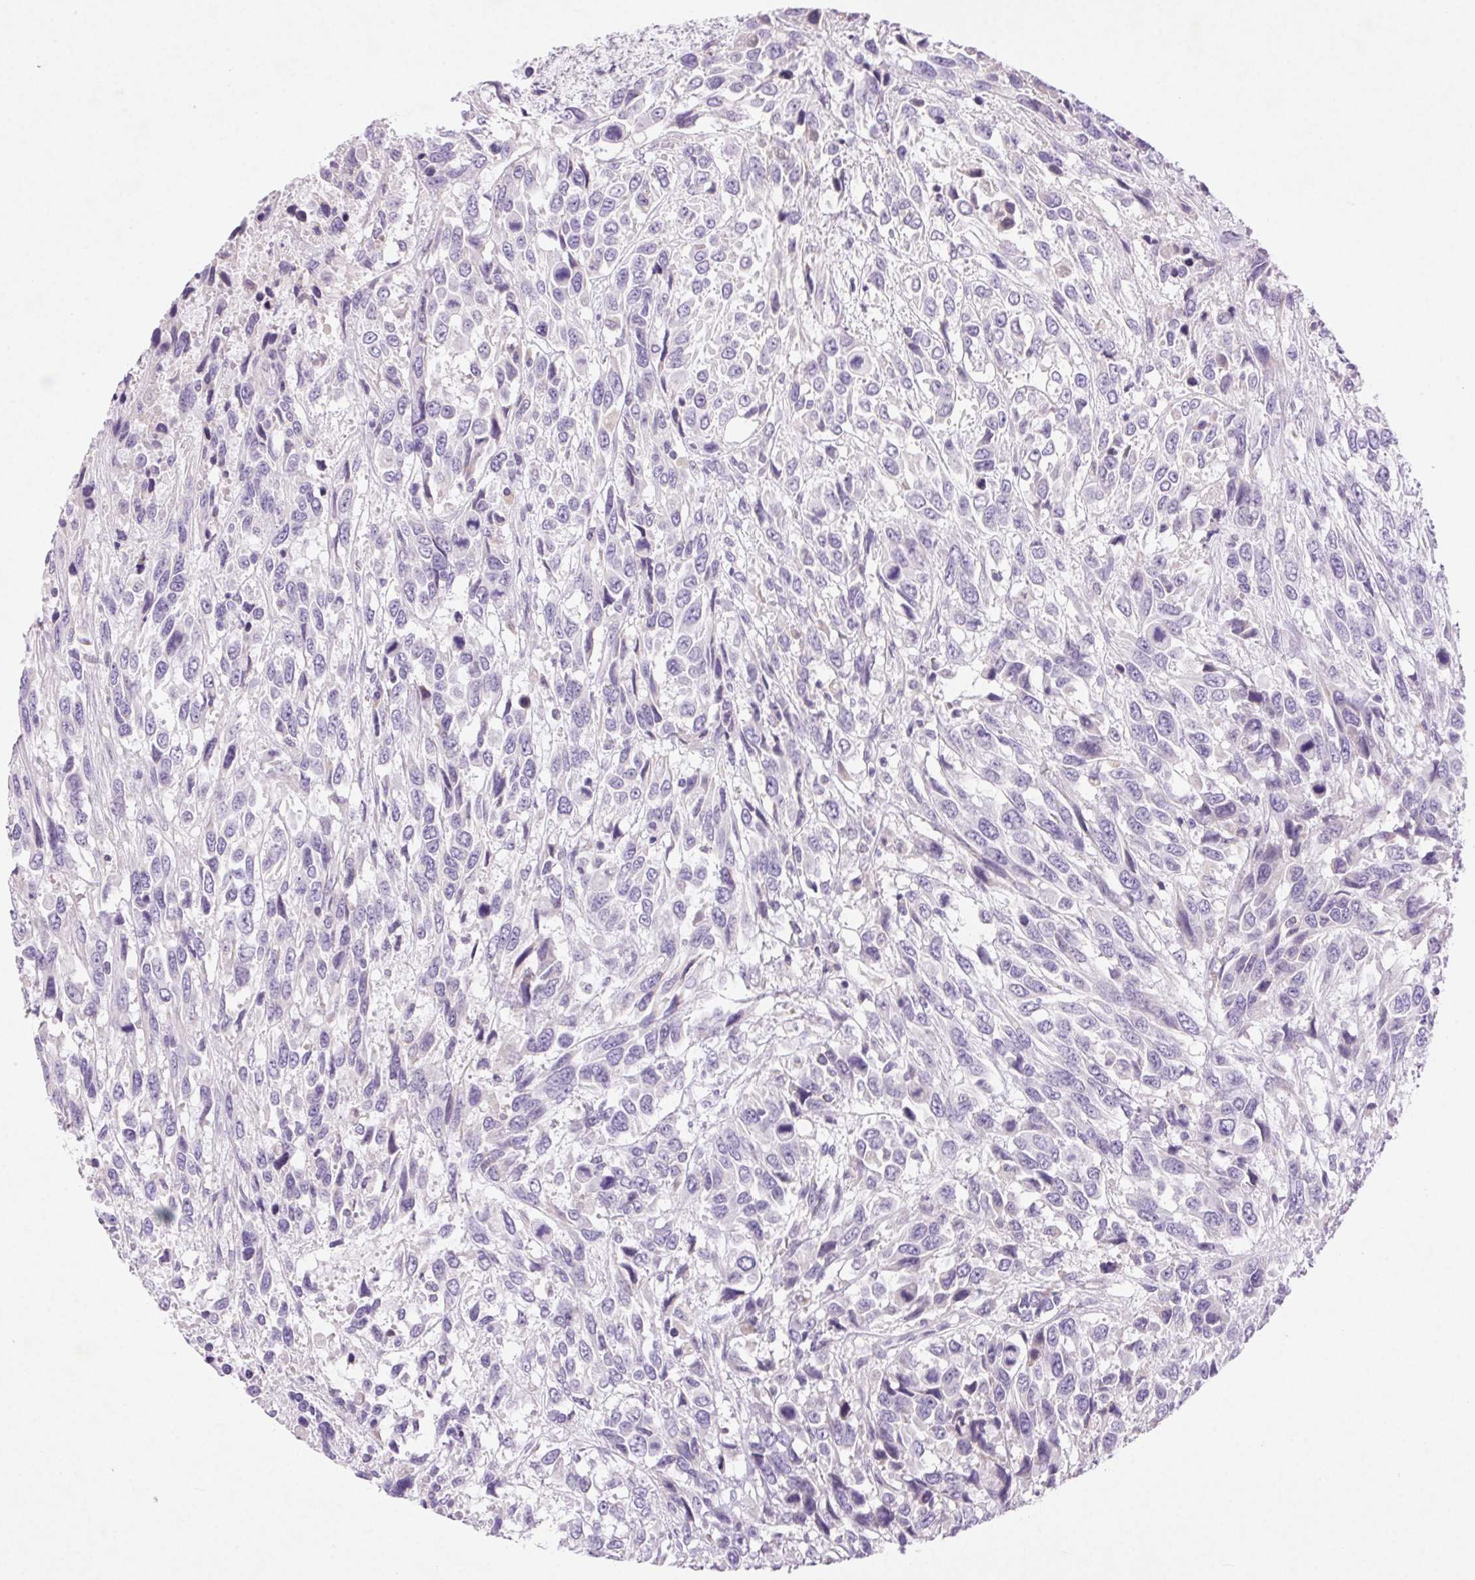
{"staining": {"intensity": "negative", "quantity": "none", "location": "none"}, "tissue": "urothelial cancer", "cell_type": "Tumor cells", "image_type": "cancer", "snomed": [{"axis": "morphology", "description": "Urothelial carcinoma, High grade"}, {"axis": "topography", "description": "Urinary bladder"}], "caption": "There is no significant staining in tumor cells of urothelial carcinoma (high-grade).", "gene": "ARHGAP11B", "patient": {"sex": "female", "age": 70}}